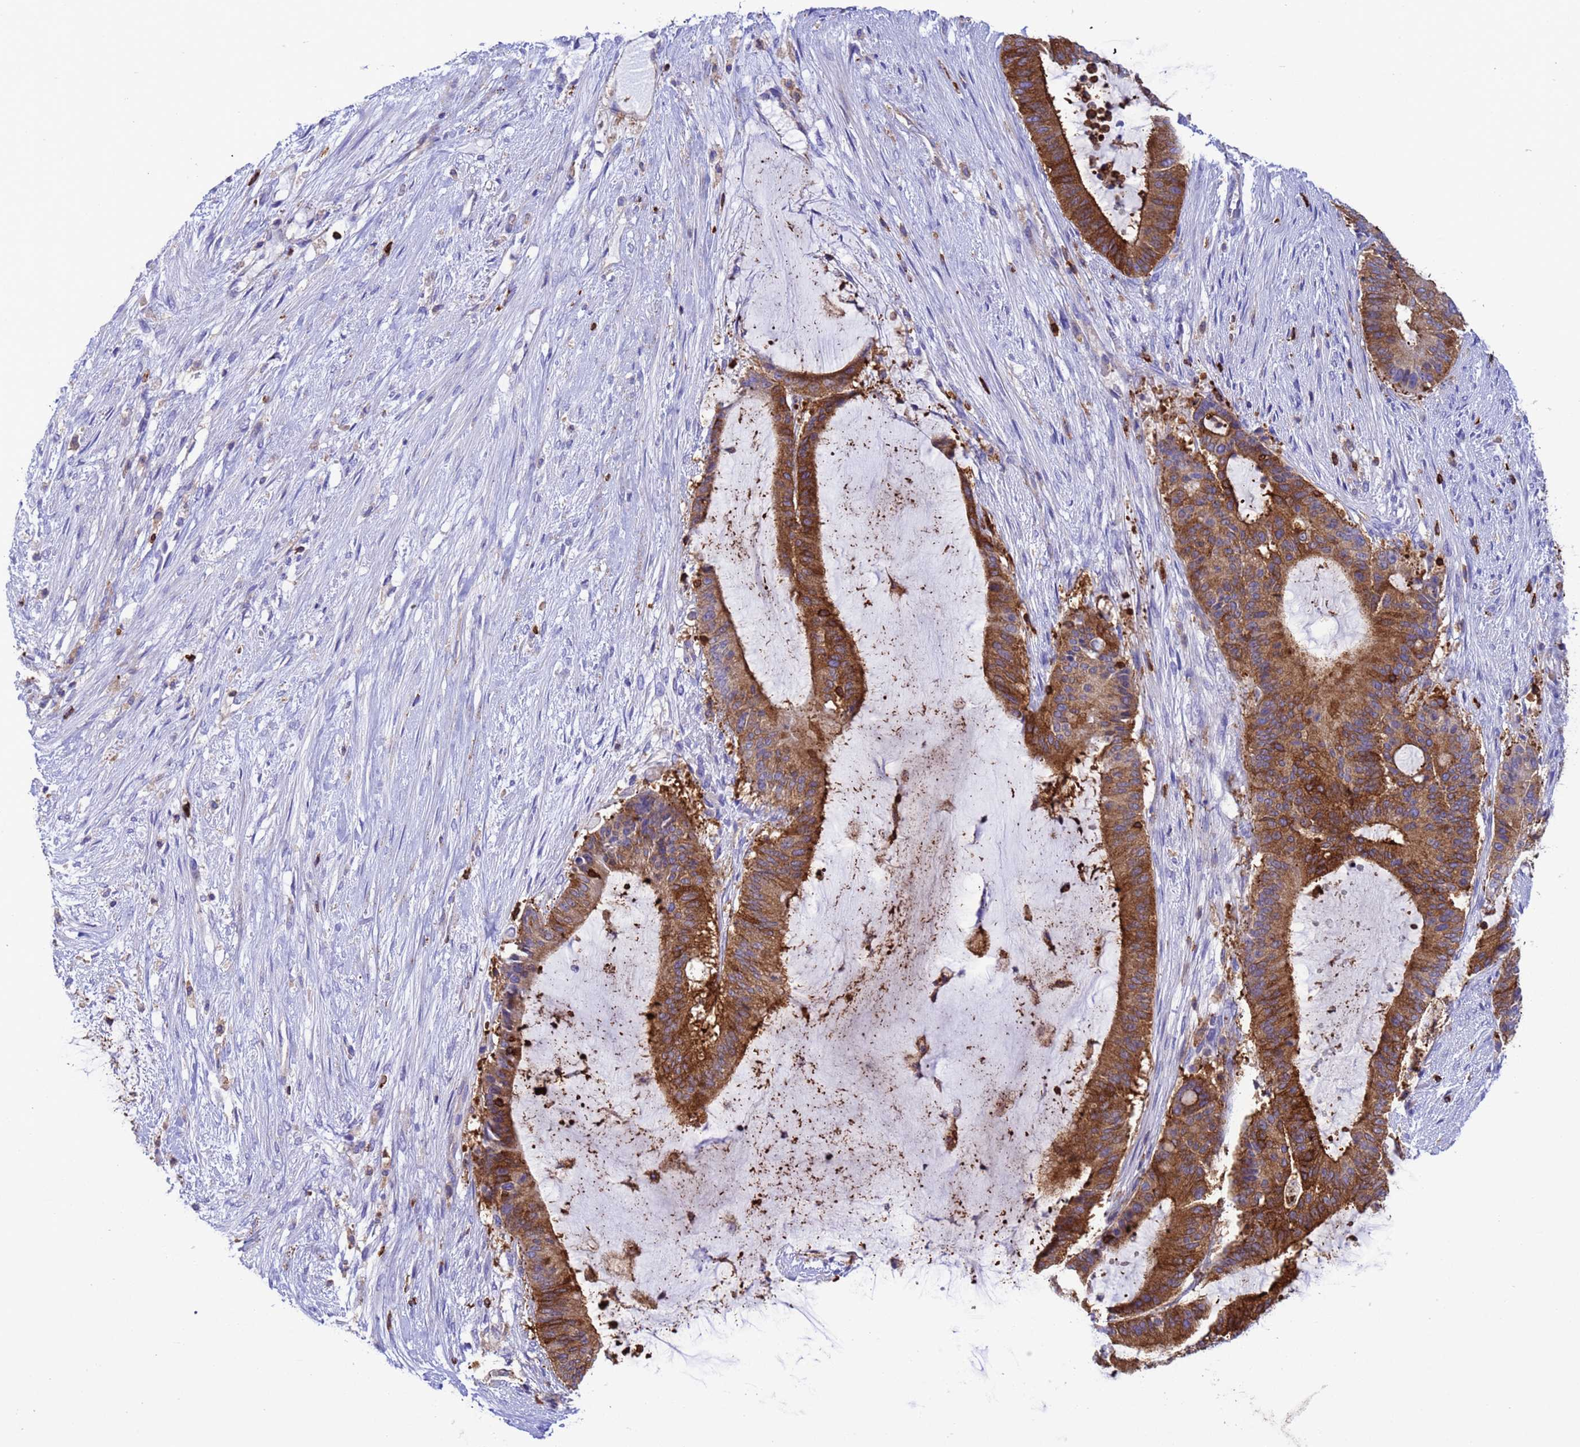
{"staining": {"intensity": "strong", "quantity": ">75%", "location": "cytoplasmic/membranous"}, "tissue": "liver cancer", "cell_type": "Tumor cells", "image_type": "cancer", "snomed": [{"axis": "morphology", "description": "Normal tissue, NOS"}, {"axis": "morphology", "description": "Cholangiocarcinoma"}, {"axis": "topography", "description": "Liver"}, {"axis": "topography", "description": "Peripheral nerve tissue"}], "caption": "Approximately >75% of tumor cells in human liver cholangiocarcinoma reveal strong cytoplasmic/membranous protein positivity as visualized by brown immunohistochemical staining.", "gene": "EZR", "patient": {"sex": "female", "age": 73}}